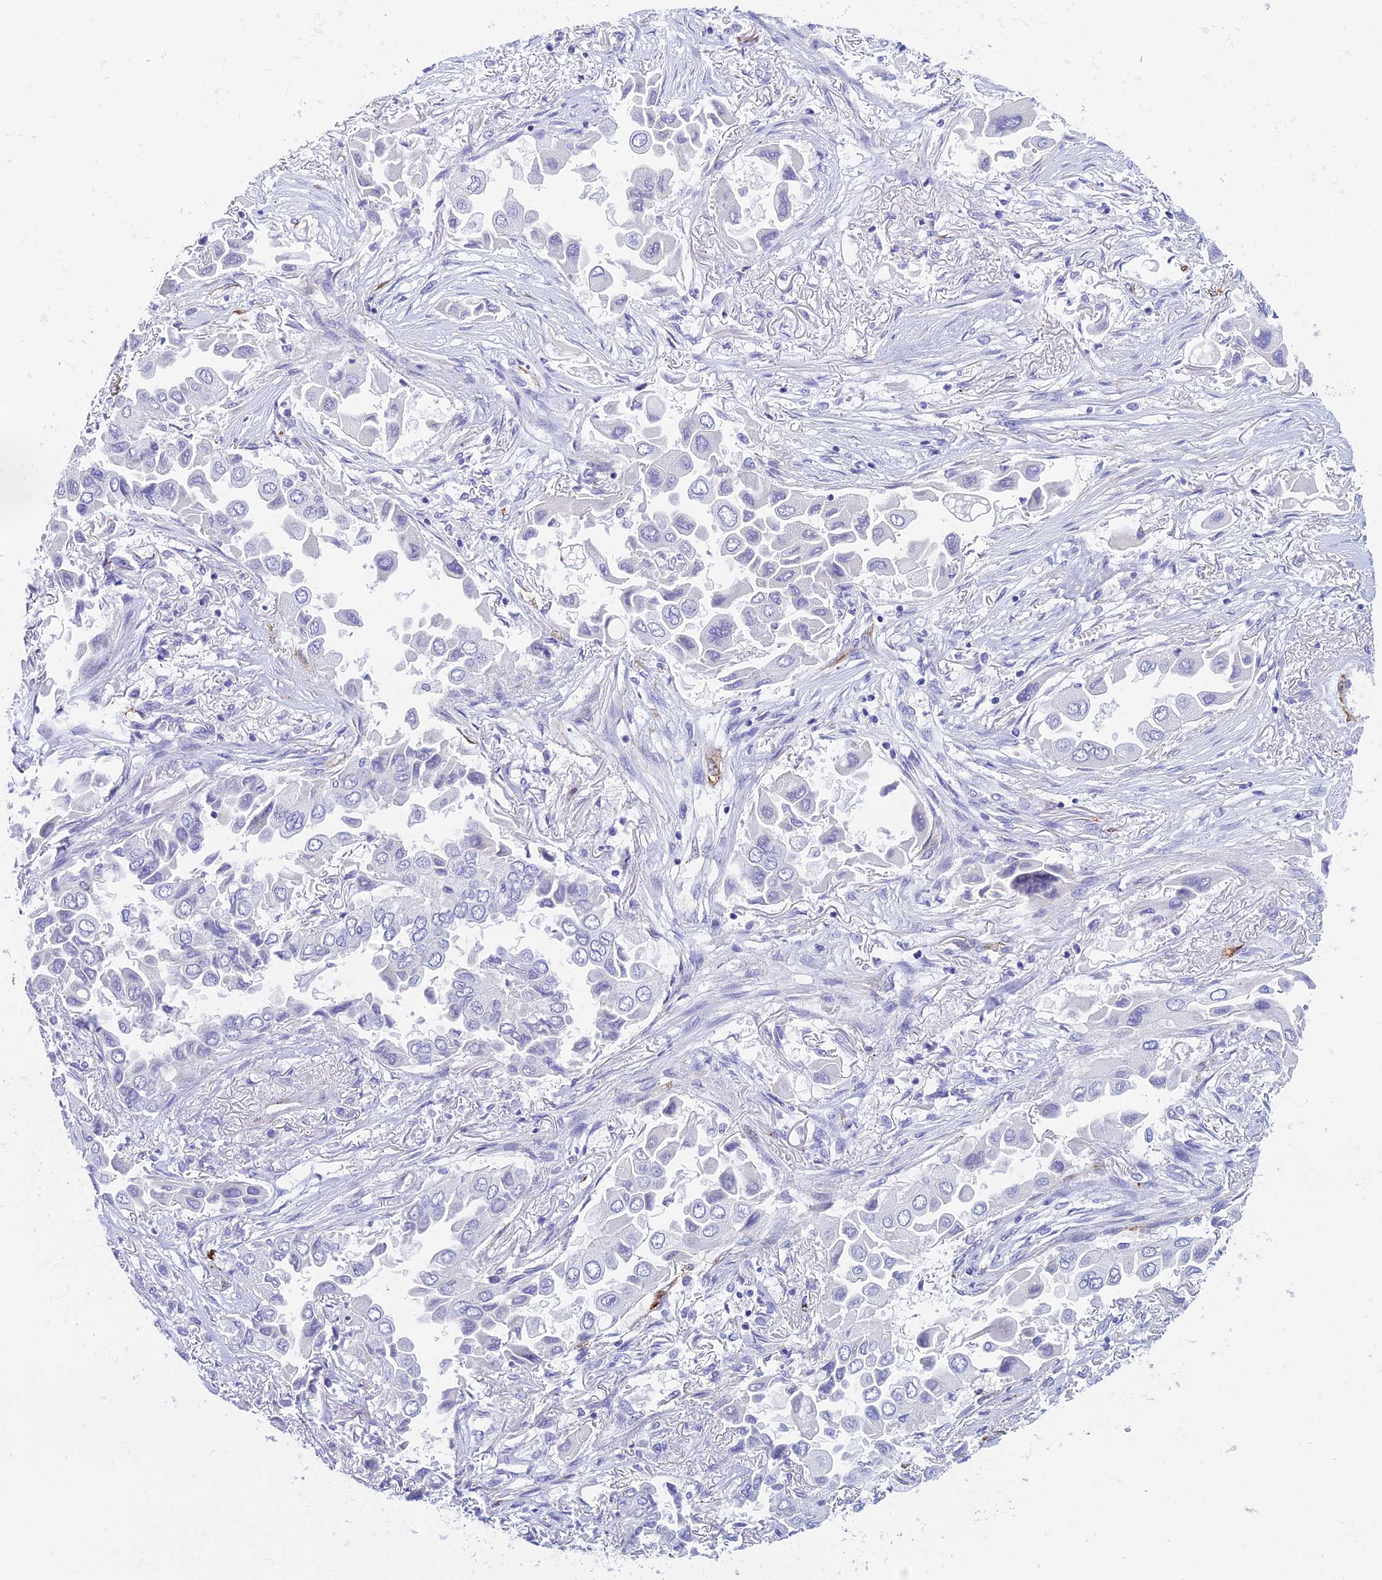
{"staining": {"intensity": "negative", "quantity": "none", "location": "none"}, "tissue": "lung cancer", "cell_type": "Tumor cells", "image_type": "cancer", "snomed": [{"axis": "morphology", "description": "Adenocarcinoma, NOS"}, {"axis": "topography", "description": "Lung"}], "caption": "Human lung adenocarcinoma stained for a protein using immunohistochemistry shows no positivity in tumor cells.", "gene": "ETFRF1", "patient": {"sex": "female", "age": 76}}